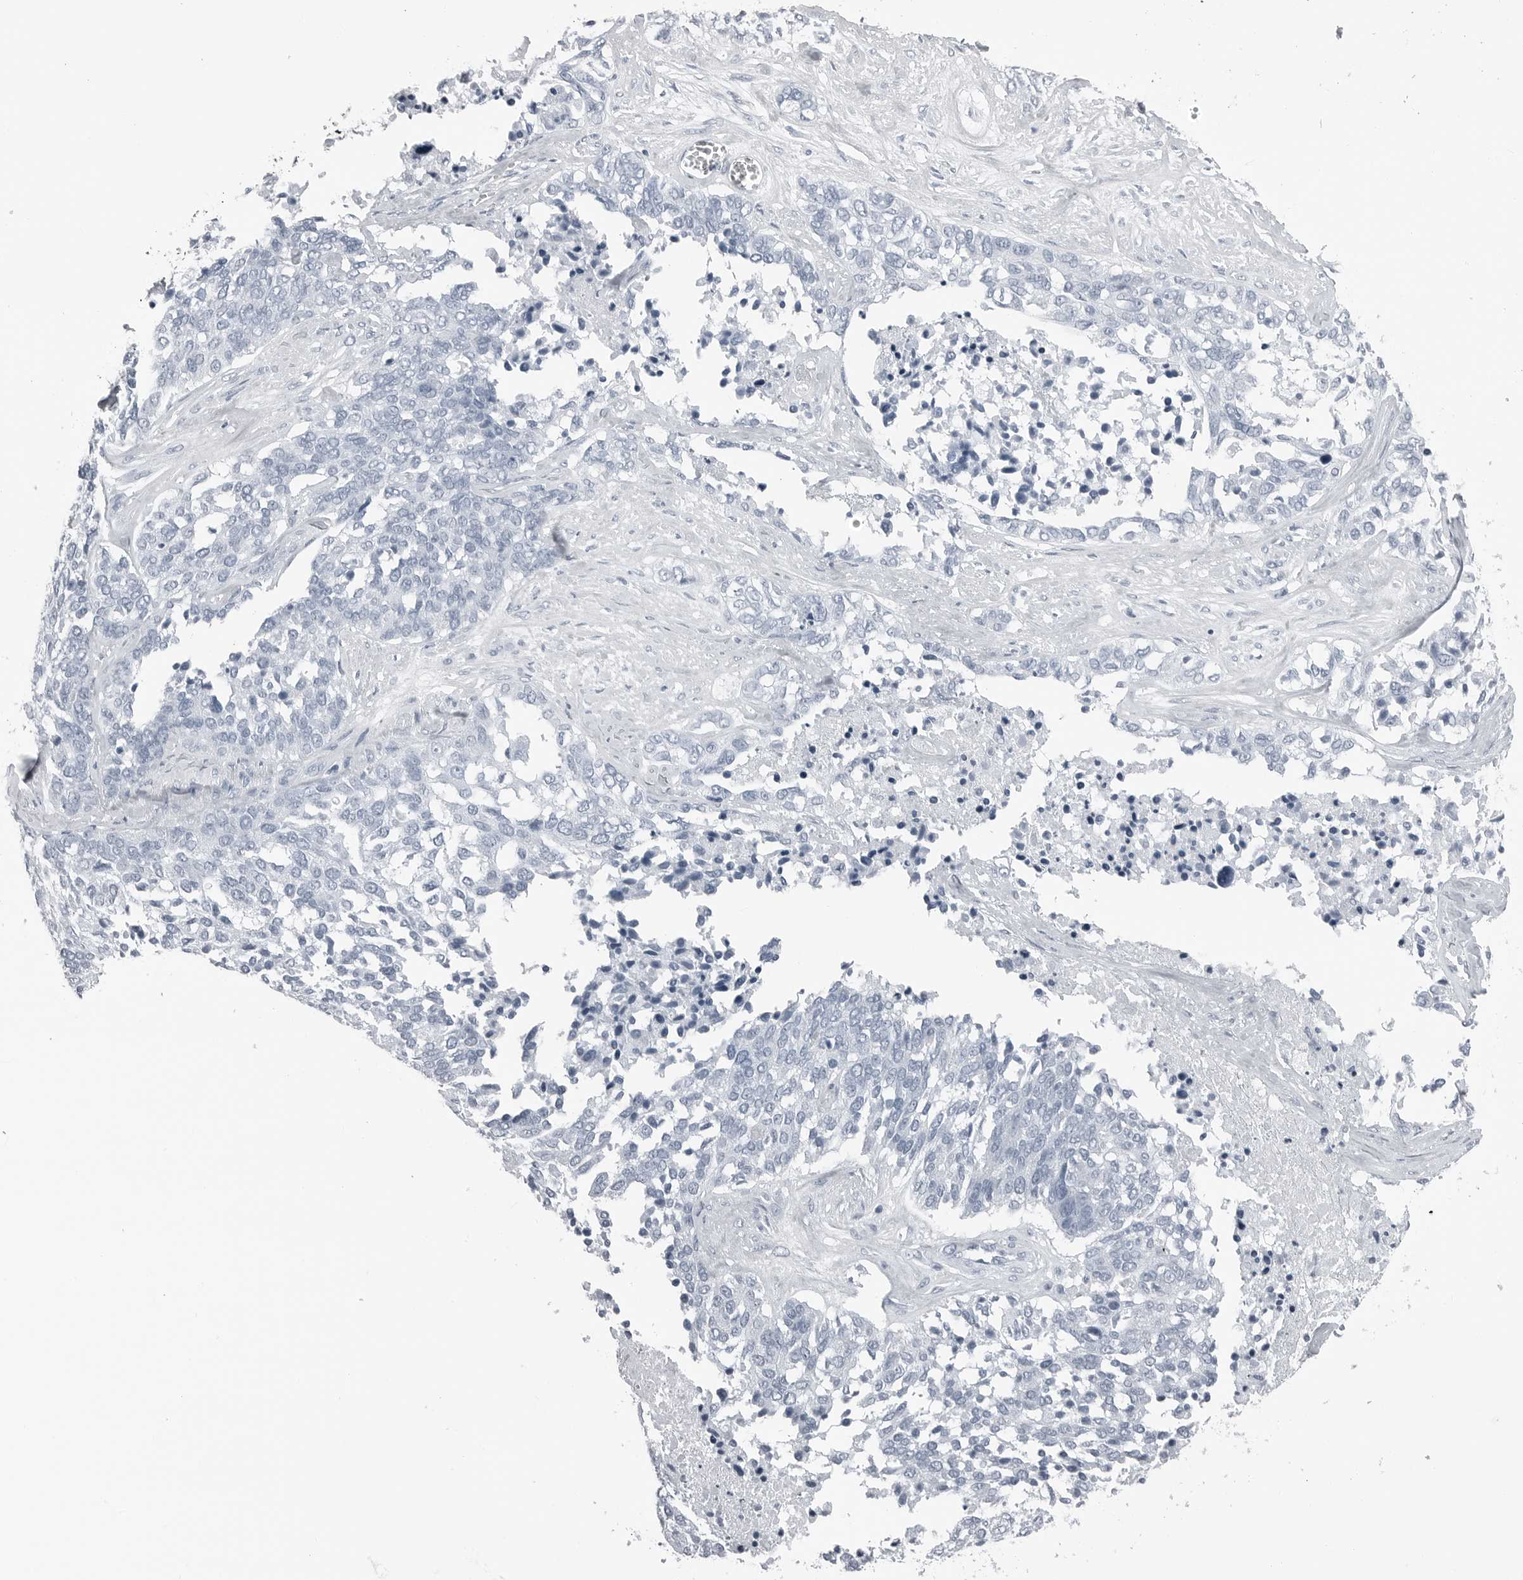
{"staining": {"intensity": "negative", "quantity": "none", "location": "none"}, "tissue": "ovarian cancer", "cell_type": "Tumor cells", "image_type": "cancer", "snomed": [{"axis": "morphology", "description": "Cystadenocarcinoma, serous, NOS"}, {"axis": "topography", "description": "Ovary"}], "caption": "Serous cystadenocarcinoma (ovarian) stained for a protein using IHC demonstrates no positivity tumor cells.", "gene": "SPINK1", "patient": {"sex": "female", "age": 44}}